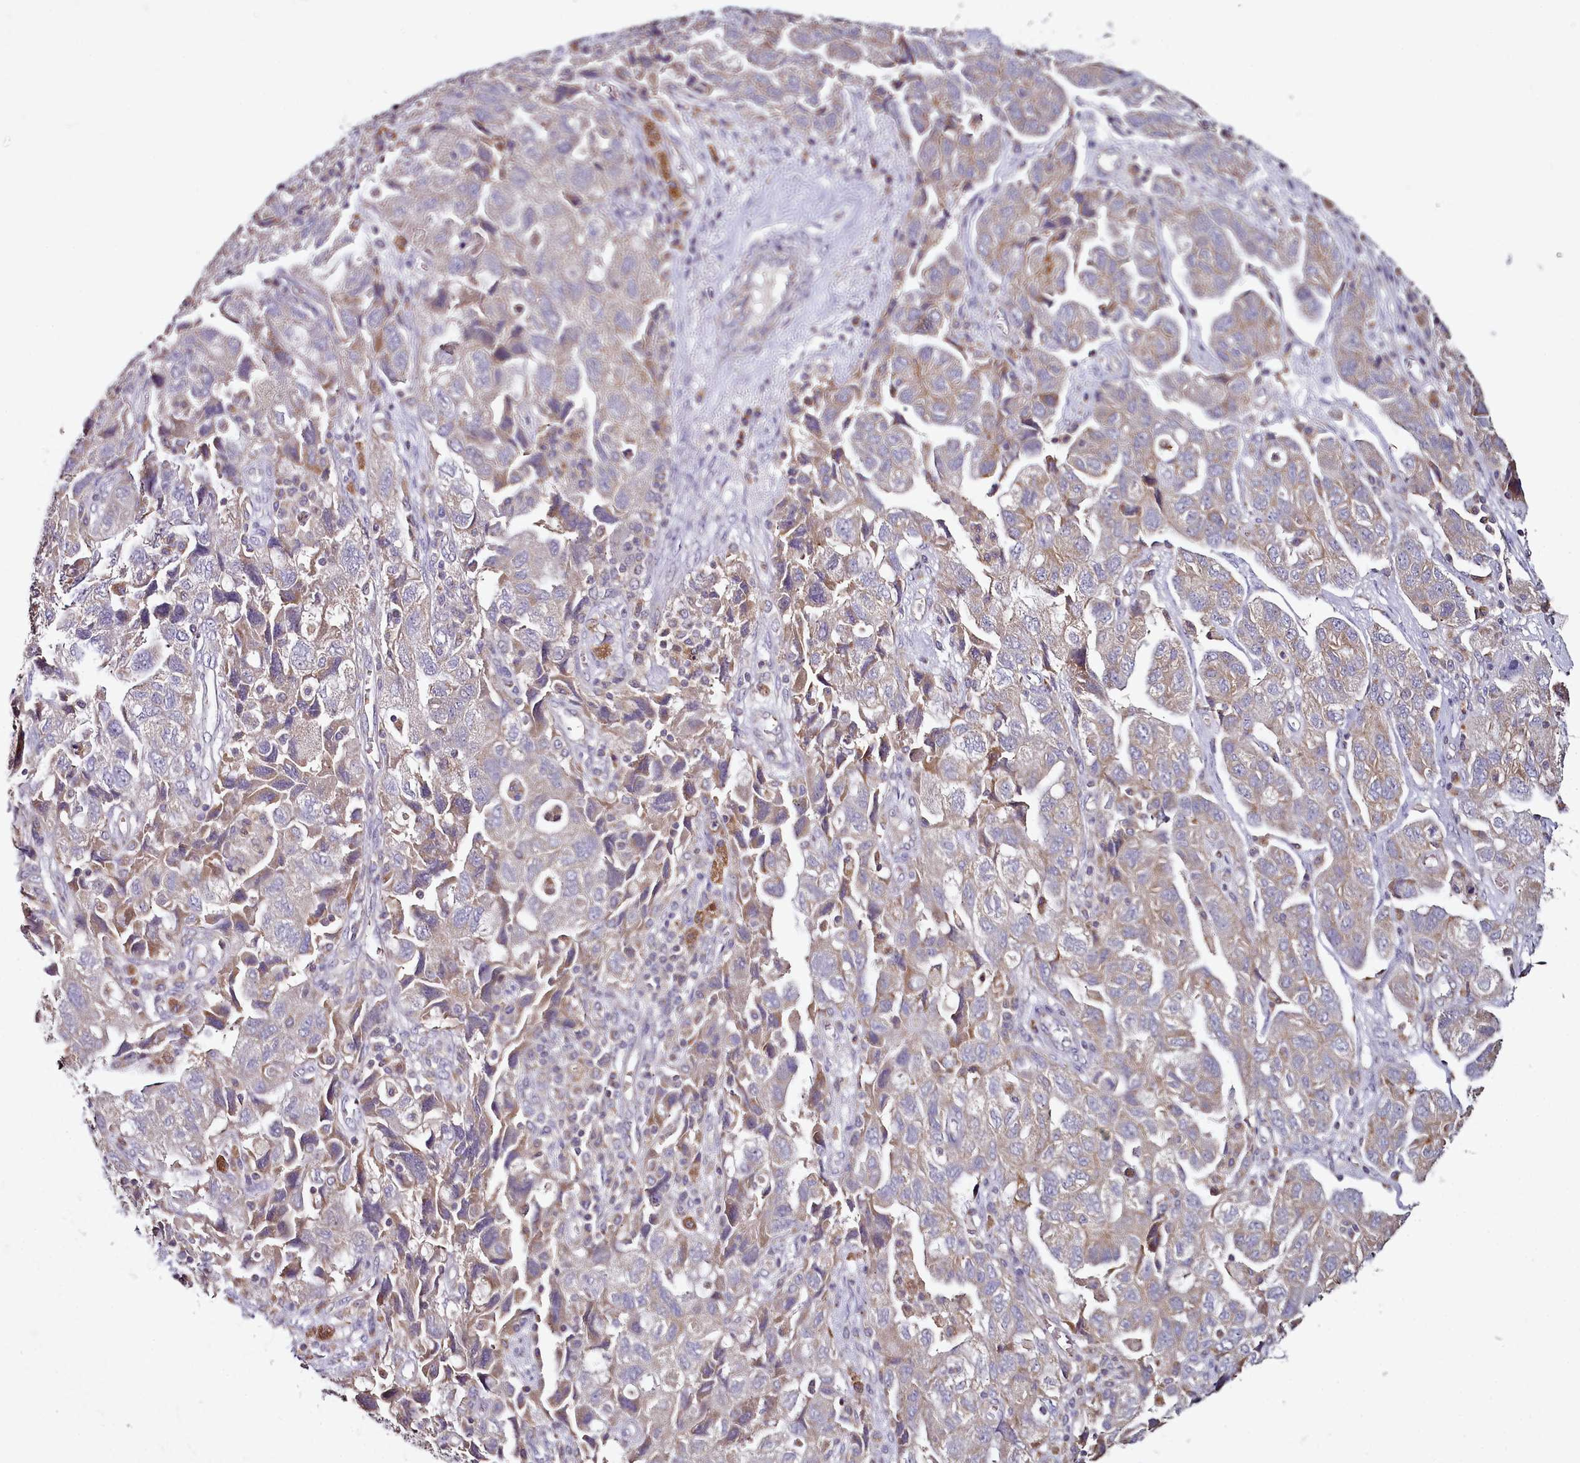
{"staining": {"intensity": "weak", "quantity": "25%-75%", "location": "cytoplasmic/membranous"}, "tissue": "ovarian cancer", "cell_type": "Tumor cells", "image_type": "cancer", "snomed": [{"axis": "morphology", "description": "Carcinoma, NOS"}, {"axis": "morphology", "description": "Cystadenocarcinoma, serous, NOS"}, {"axis": "topography", "description": "Ovary"}], "caption": "Brown immunohistochemical staining in human carcinoma (ovarian) shows weak cytoplasmic/membranous positivity in about 25%-75% of tumor cells.", "gene": "ACSS1", "patient": {"sex": "female", "age": 69}}